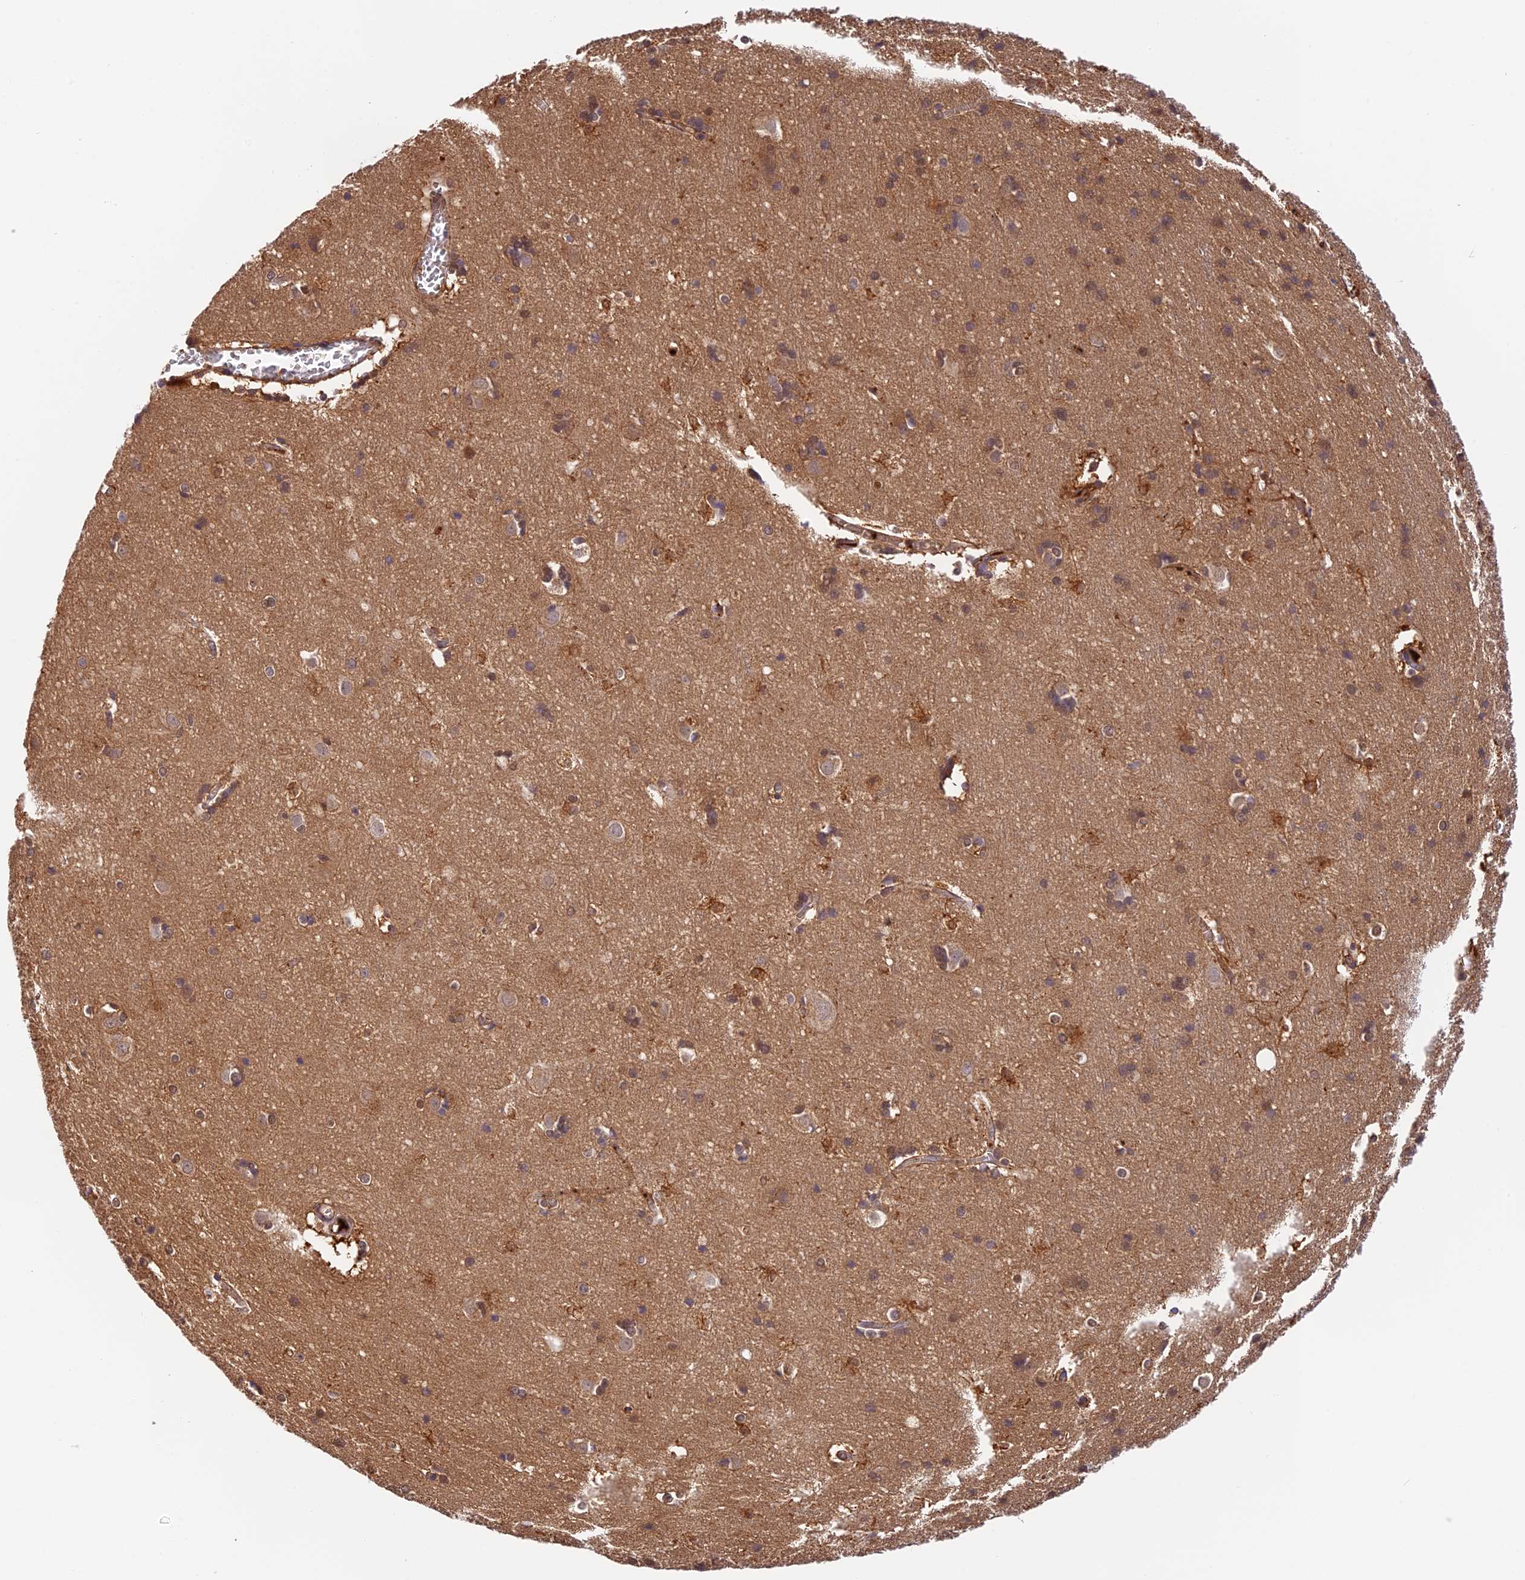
{"staining": {"intensity": "negative", "quantity": "none", "location": "none"}, "tissue": "cerebral cortex", "cell_type": "Endothelial cells", "image_type": "normal", "snomed": [{"axis": "morphology", "description": "Normal tissue, NOS"}, {"axis": "topography", "description": "Cerebral cortex"}], "caption": "Endothelial cells are negative for brown protein staining in normal cerebral cortex. (DAB immunohistochemistry (IHC), high magnification).", "gene": "HDHD2", "patient": {"sex": "male", "age": 54}}